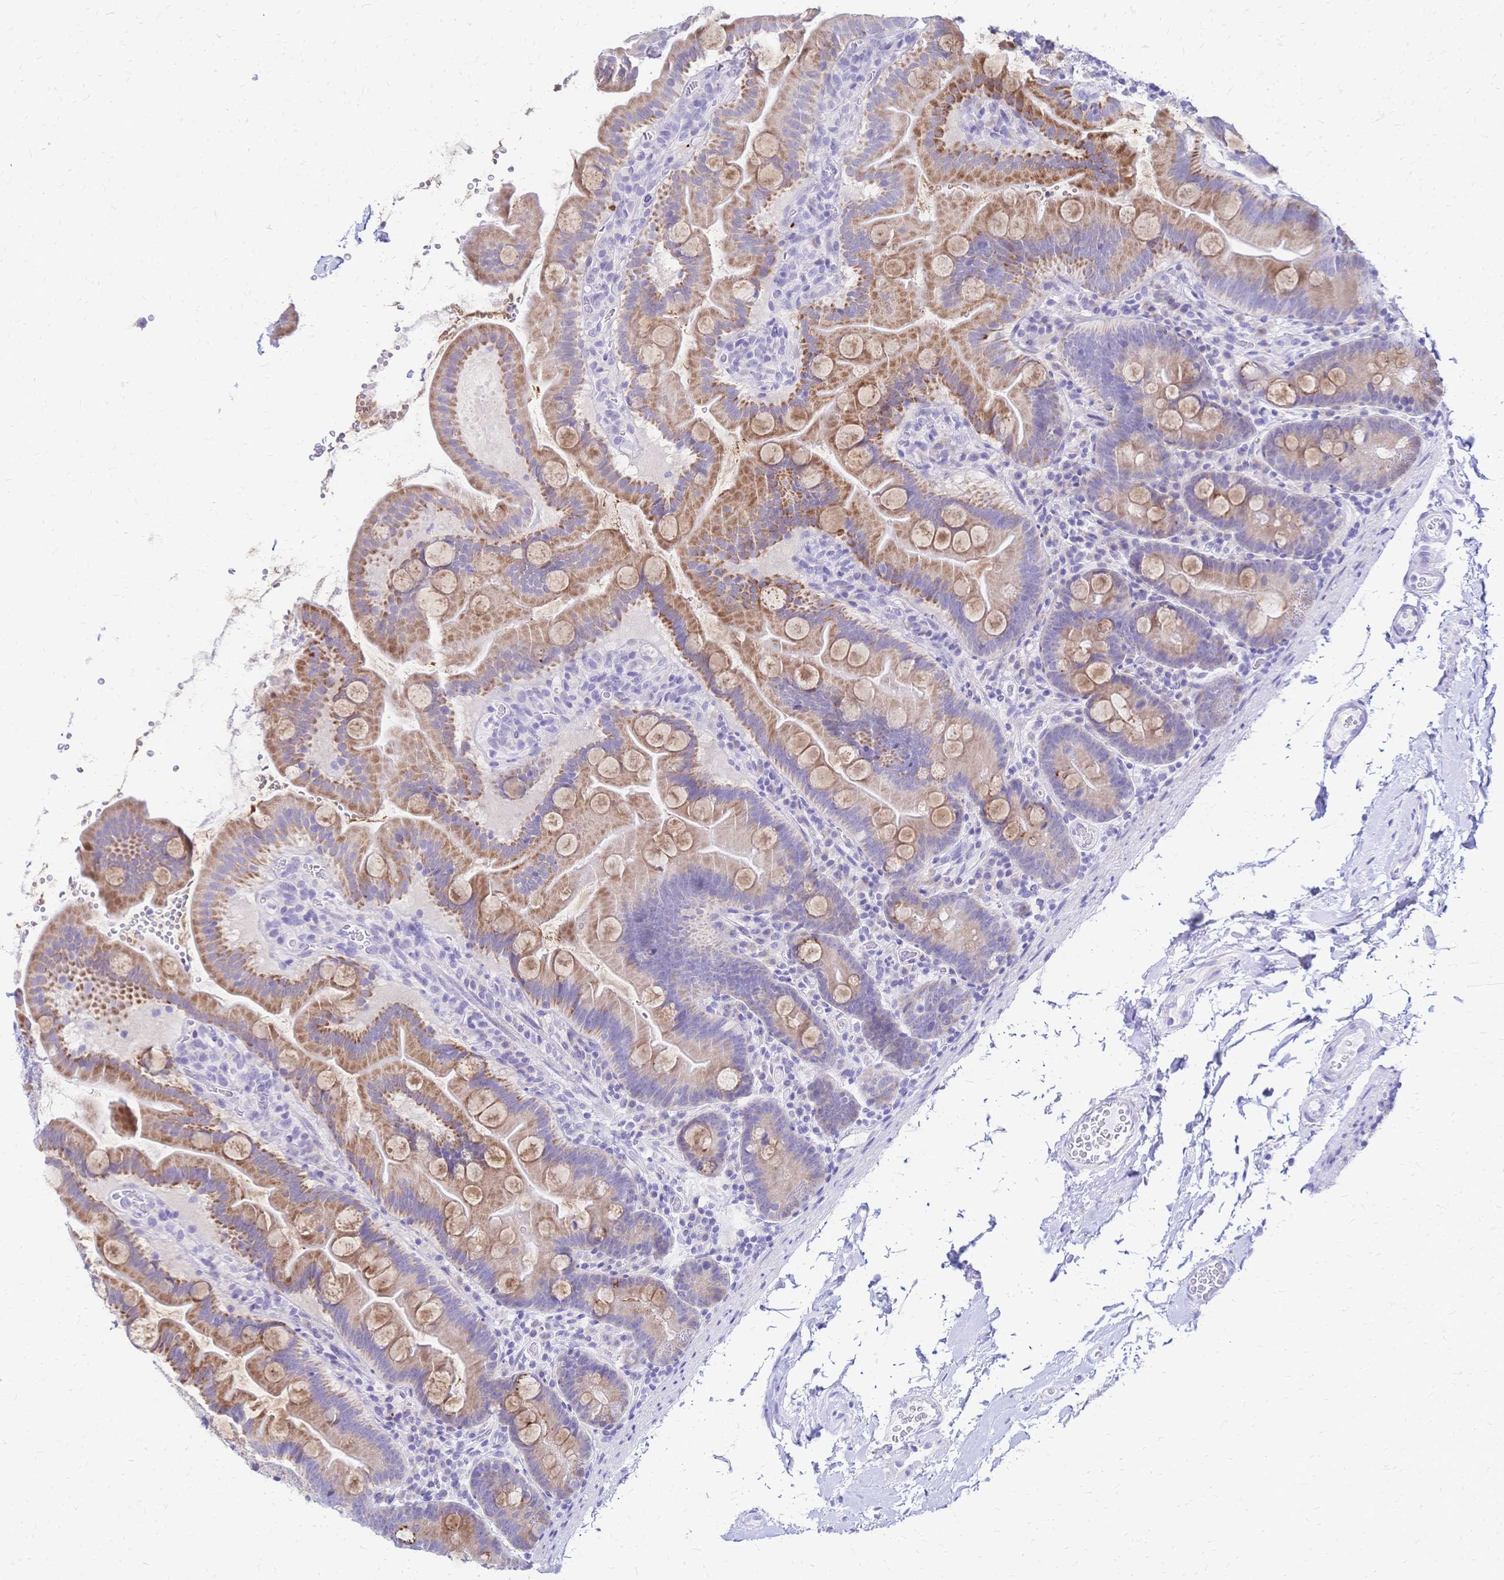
{"staining": {"intensity": "moderate", "quantity": "25%-75%", "location": "cytoplasmic/membranous"}, "tissue": "small intestine", "cell_type": "Glandular cells", "image_type": "normal", "snomed": [{"axis": "morphology", "description": "Normal tissue, NOS"}, {"axis": "topography", "description": "Small intestine"}], "caption": "Unremarkable small intestine was stained to show a protein in brown. There is medium levels of moderate cytoplasmic/membranous expression in approximately 25%-75% of glandular cells. Immunohistochemistry stains the protein in brown and the nuclei are stained blue.", "gene": "GRB7", "patient": {"sex": "female", "age": 68}}